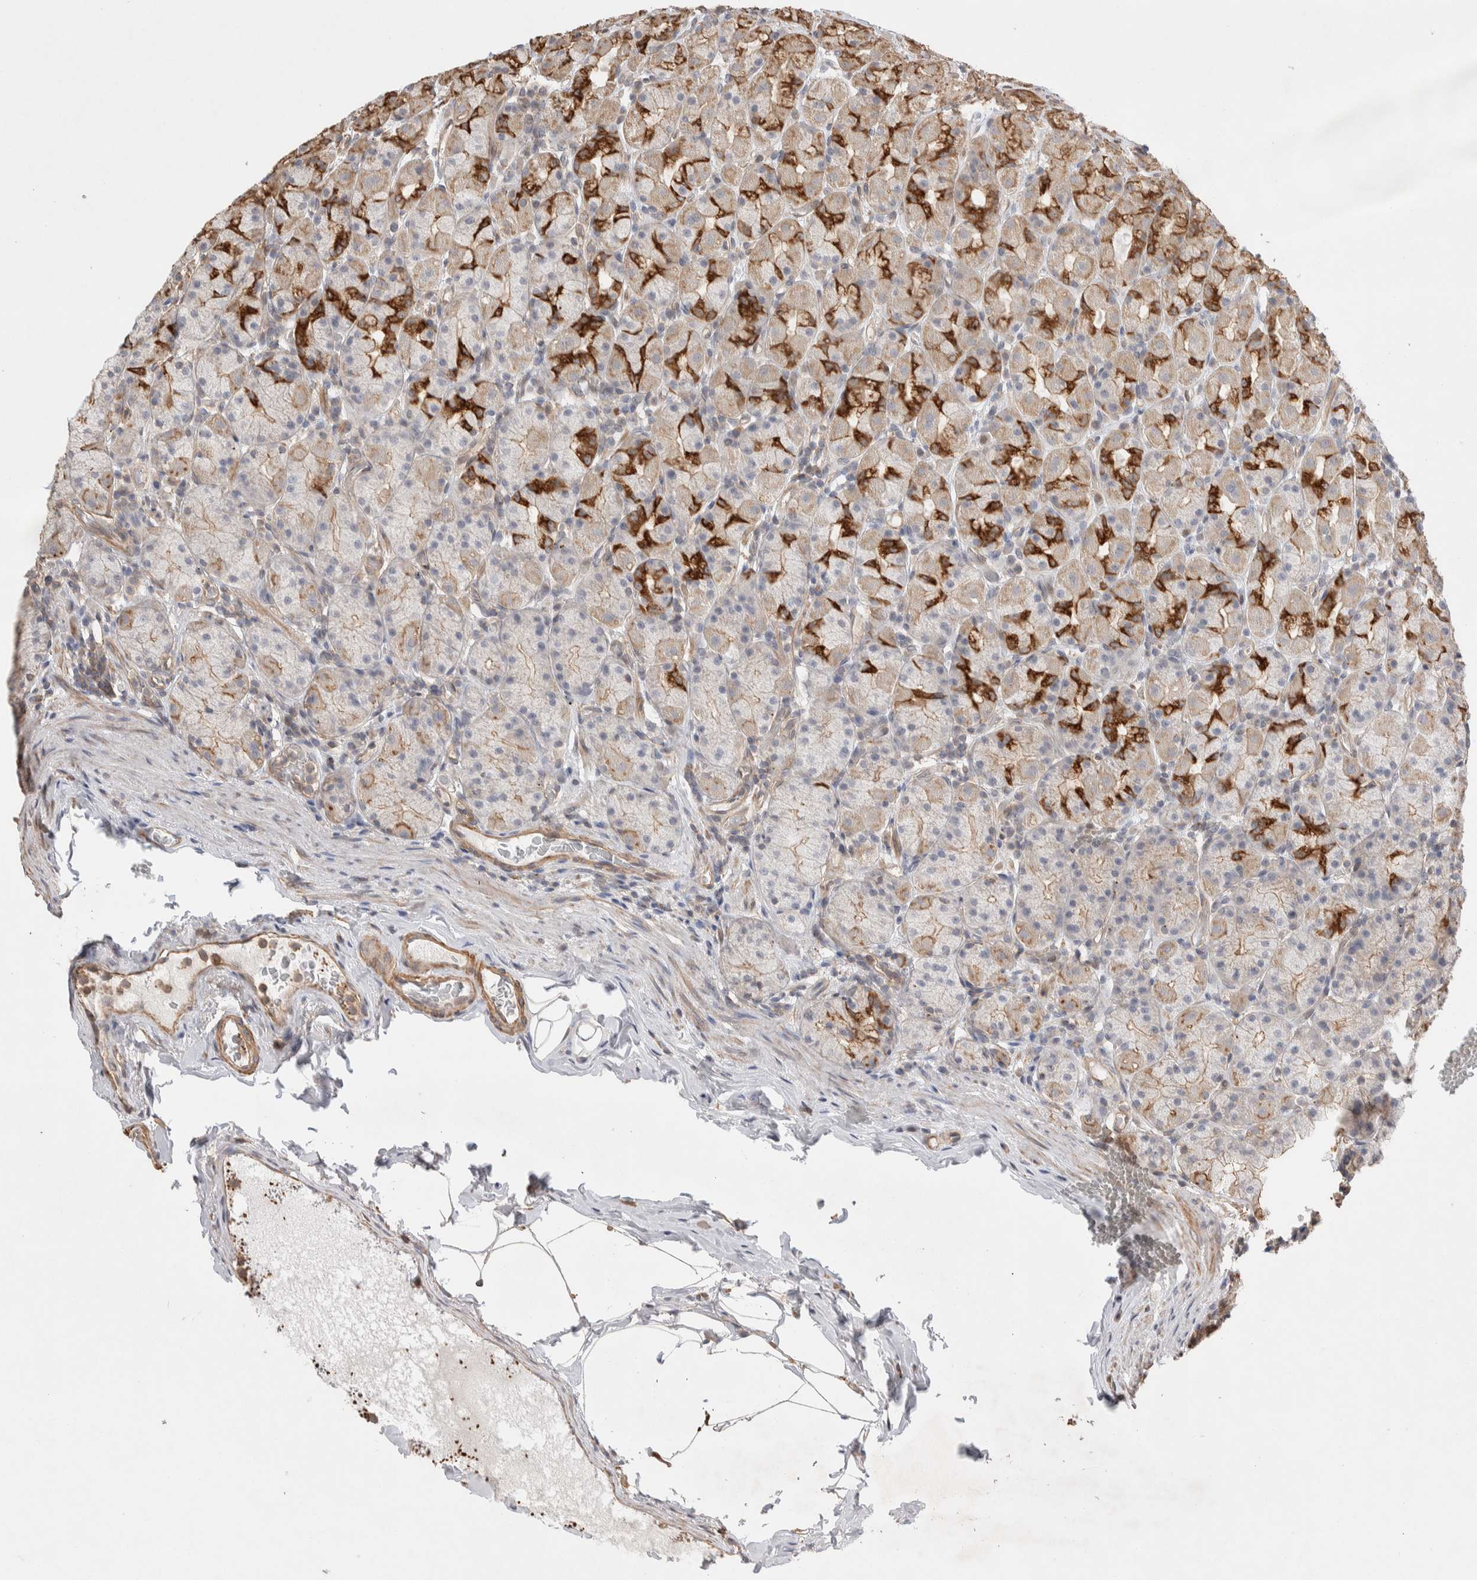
{"staining": {"intensity": "moderate", "quantity": "25%-75%", "location": "cytoplasmic/membranous"}, "tissue": "stomach", "cell_type": "Glandular cells", "image_type": "normal", "snomed": [{"axis": "morphology", "description": "Normal tissue, NOS"}, {"axis": "topography", "description": "Stomach, upper"}], "caption": "Moderate cytoplasmic/membranous positivity for a protein is appreciated in about 25%-75% of glandular cells of unremarkable stomach using immunohistochemistry (IHC).", "gene": "ZNF704", "patient": {"sex": "male", "age": 68}}